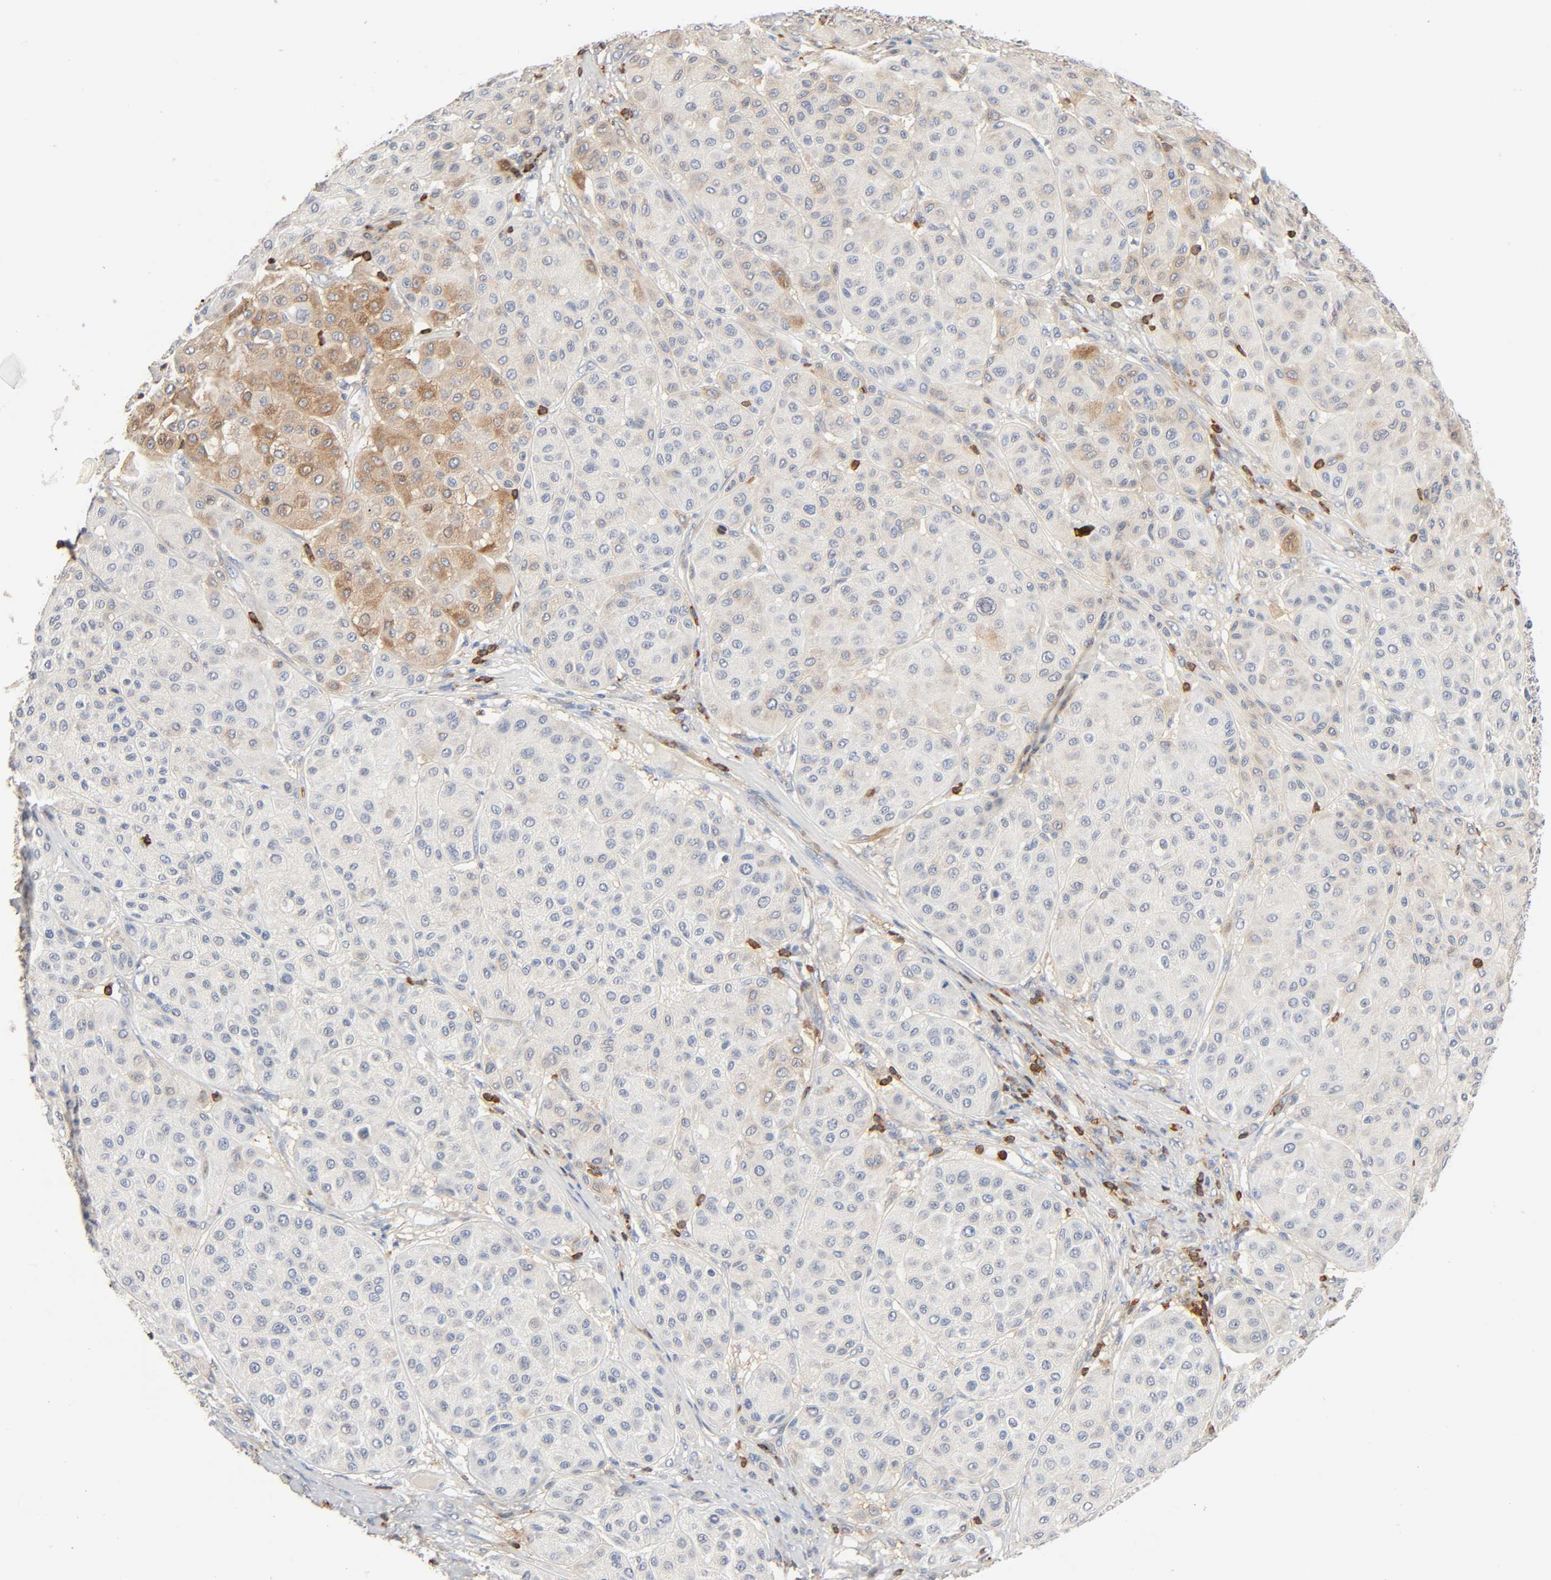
{"staining": {"intensity": "moderate", "quantity": "<25%", "location": "cytoplasmic/membranous"}, "tissue": "melanoma", "cell_type": "Tumor cells", "image_type": "cancer", "snomed": [{"axis": "morphology", "description": "Normal tissue, NOS"}, {"axis": "morphology", "description": "Malignant melanoma, Metastatic site"}, {"axis": "topography", "description": "Skin"}], "caption": "Approximately <25% of tumor cells in human malignant melanoma (metastatic site) reveal moderate cytoplasmic/membranous protein positivity as visualized by brown immunohistochemical staining.", "gene": "BIN1", "patient": {"sex": "male", "age": 41}}